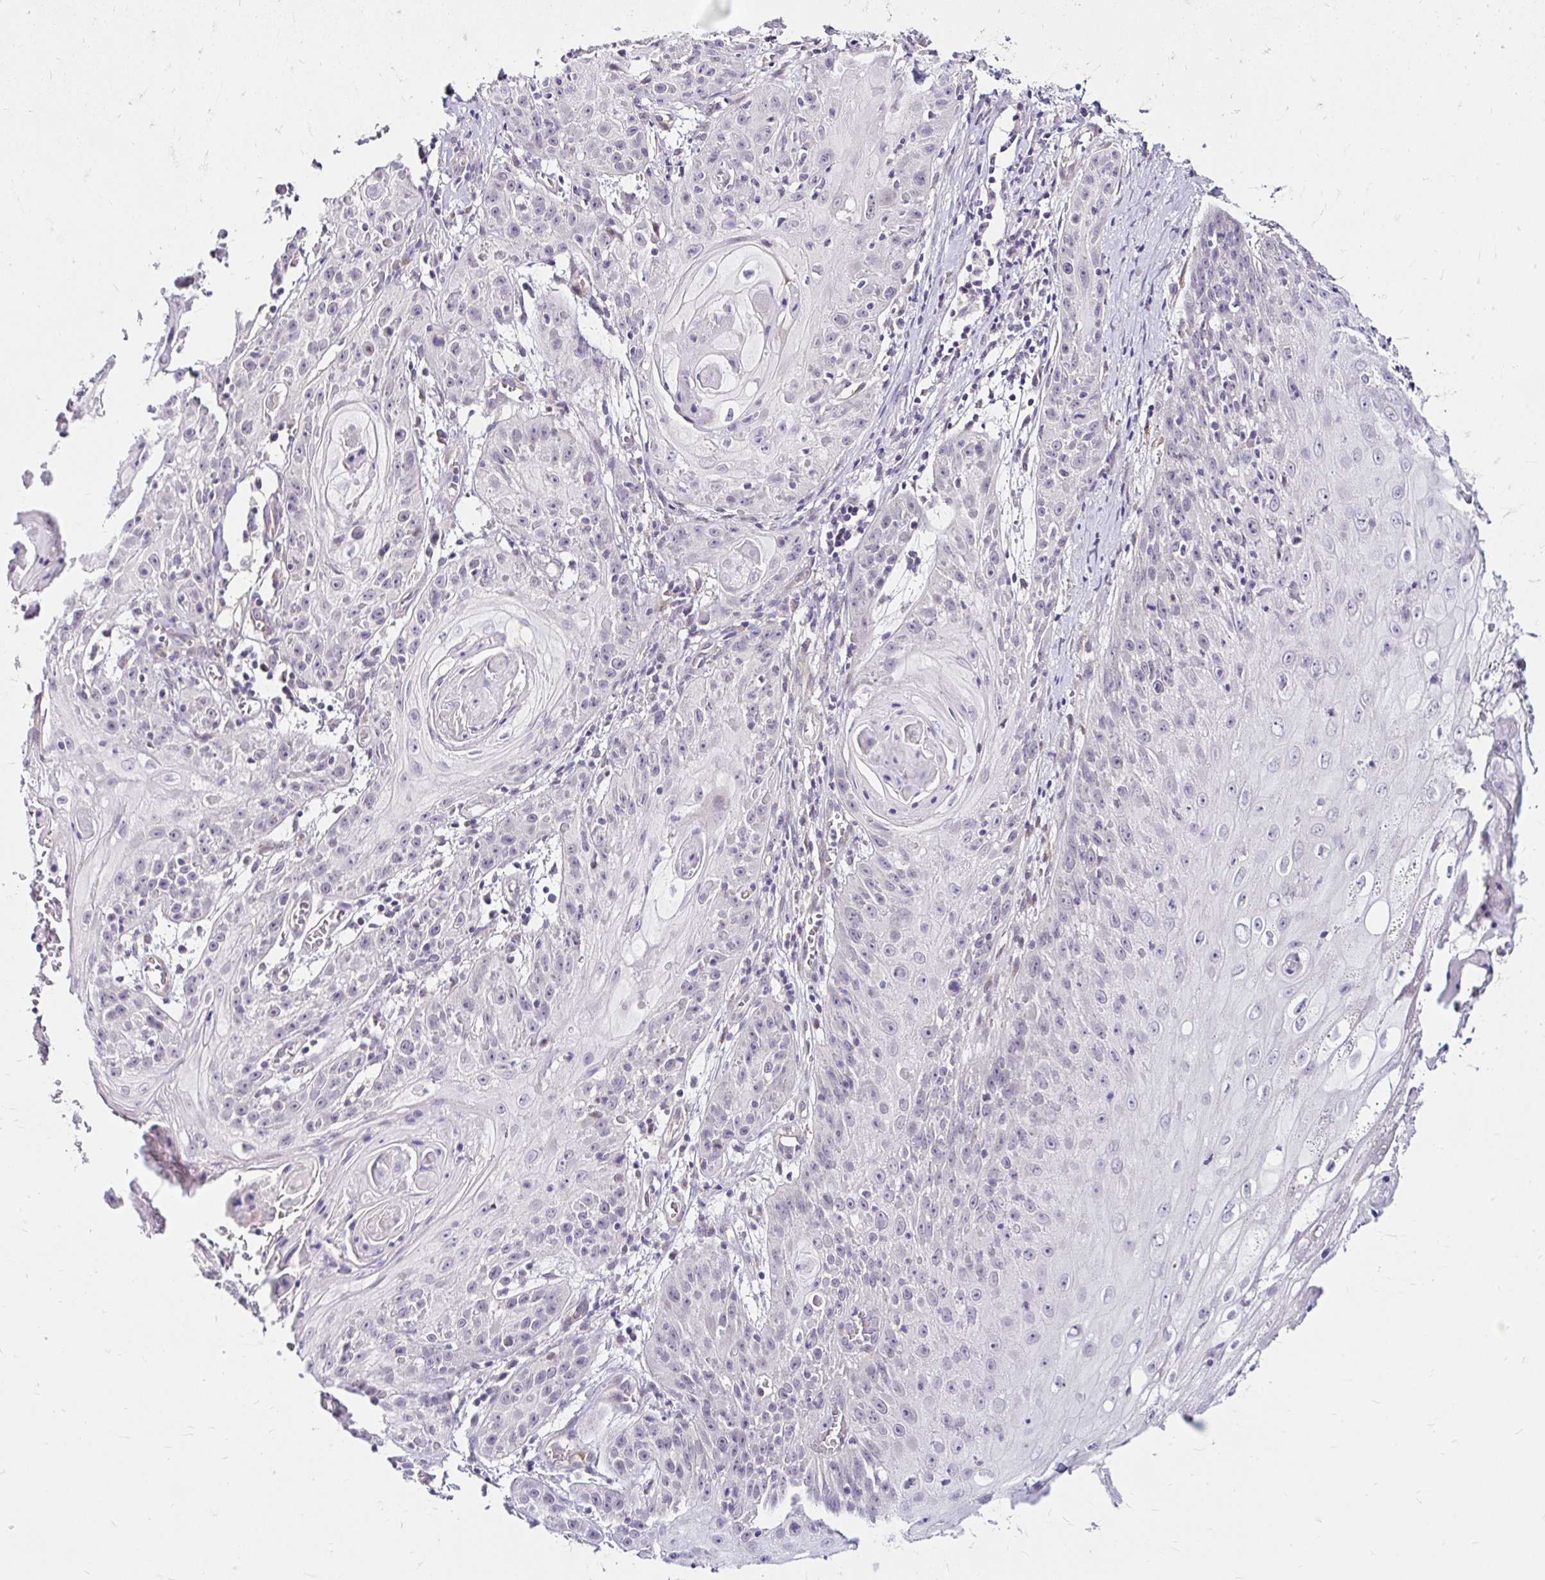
{"staining": {"intensity": "negative", "quantity": "none", "location": "none"}, "tissue": "skin cancer", "cell_type": "Tumor cells", "image_type": "cancer", "snomed": [{"axis": "morphology", "description": "Squamous cell carcinoma, NOS"}, {"axis": "topography", "description": "Skin"}, {"axis": "topography", "description": "Vulva"}], "caption": "Immunohistochemistry (IHC) micrograph of skin squamous cell carcinoma stained for a protein (brown), which reveals no expression in tumor cells.", "gene": "GUCY1A1", "patient": {"sex": "female", "age": 76}}